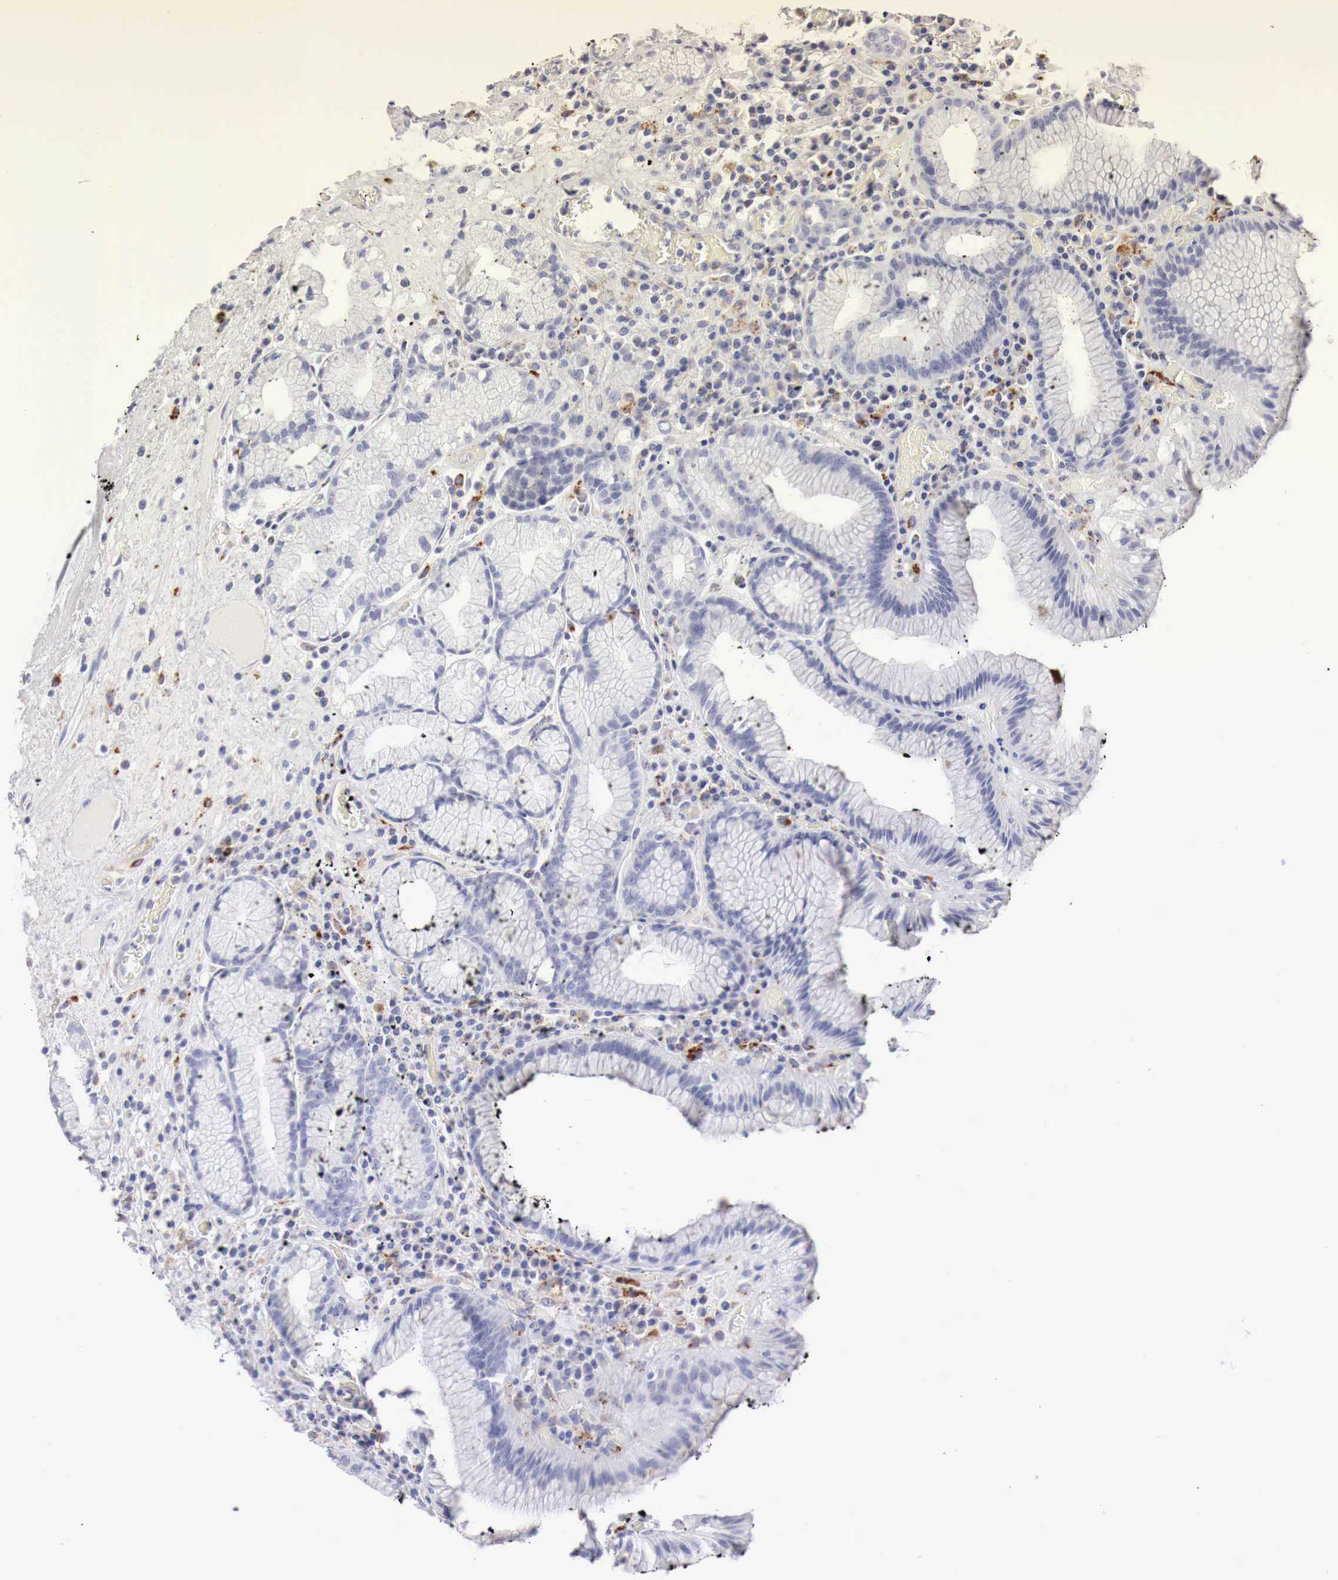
{"staining": {"intensity": "weak", "quantity": "25%-75%", "location": "cytoplasmic/membranous"}, "tissue": "stomach", "cell_type": "Glandular cells", "image_type": "normal", "snomed": [{"axis": "morphology", "description": "Normal tissue, NOS"}, {"axis": "topography", "description": "Stomach, lower"}, {"axis": "topography", "description": "Duodenum"}], "caption": "A brown stain shows weak cytoplasmic/membranous positivity of a protein in glandular cells of unremarkable stomach.", "gene": "GLA", "patient": {"sex": "male", "age": 84}}